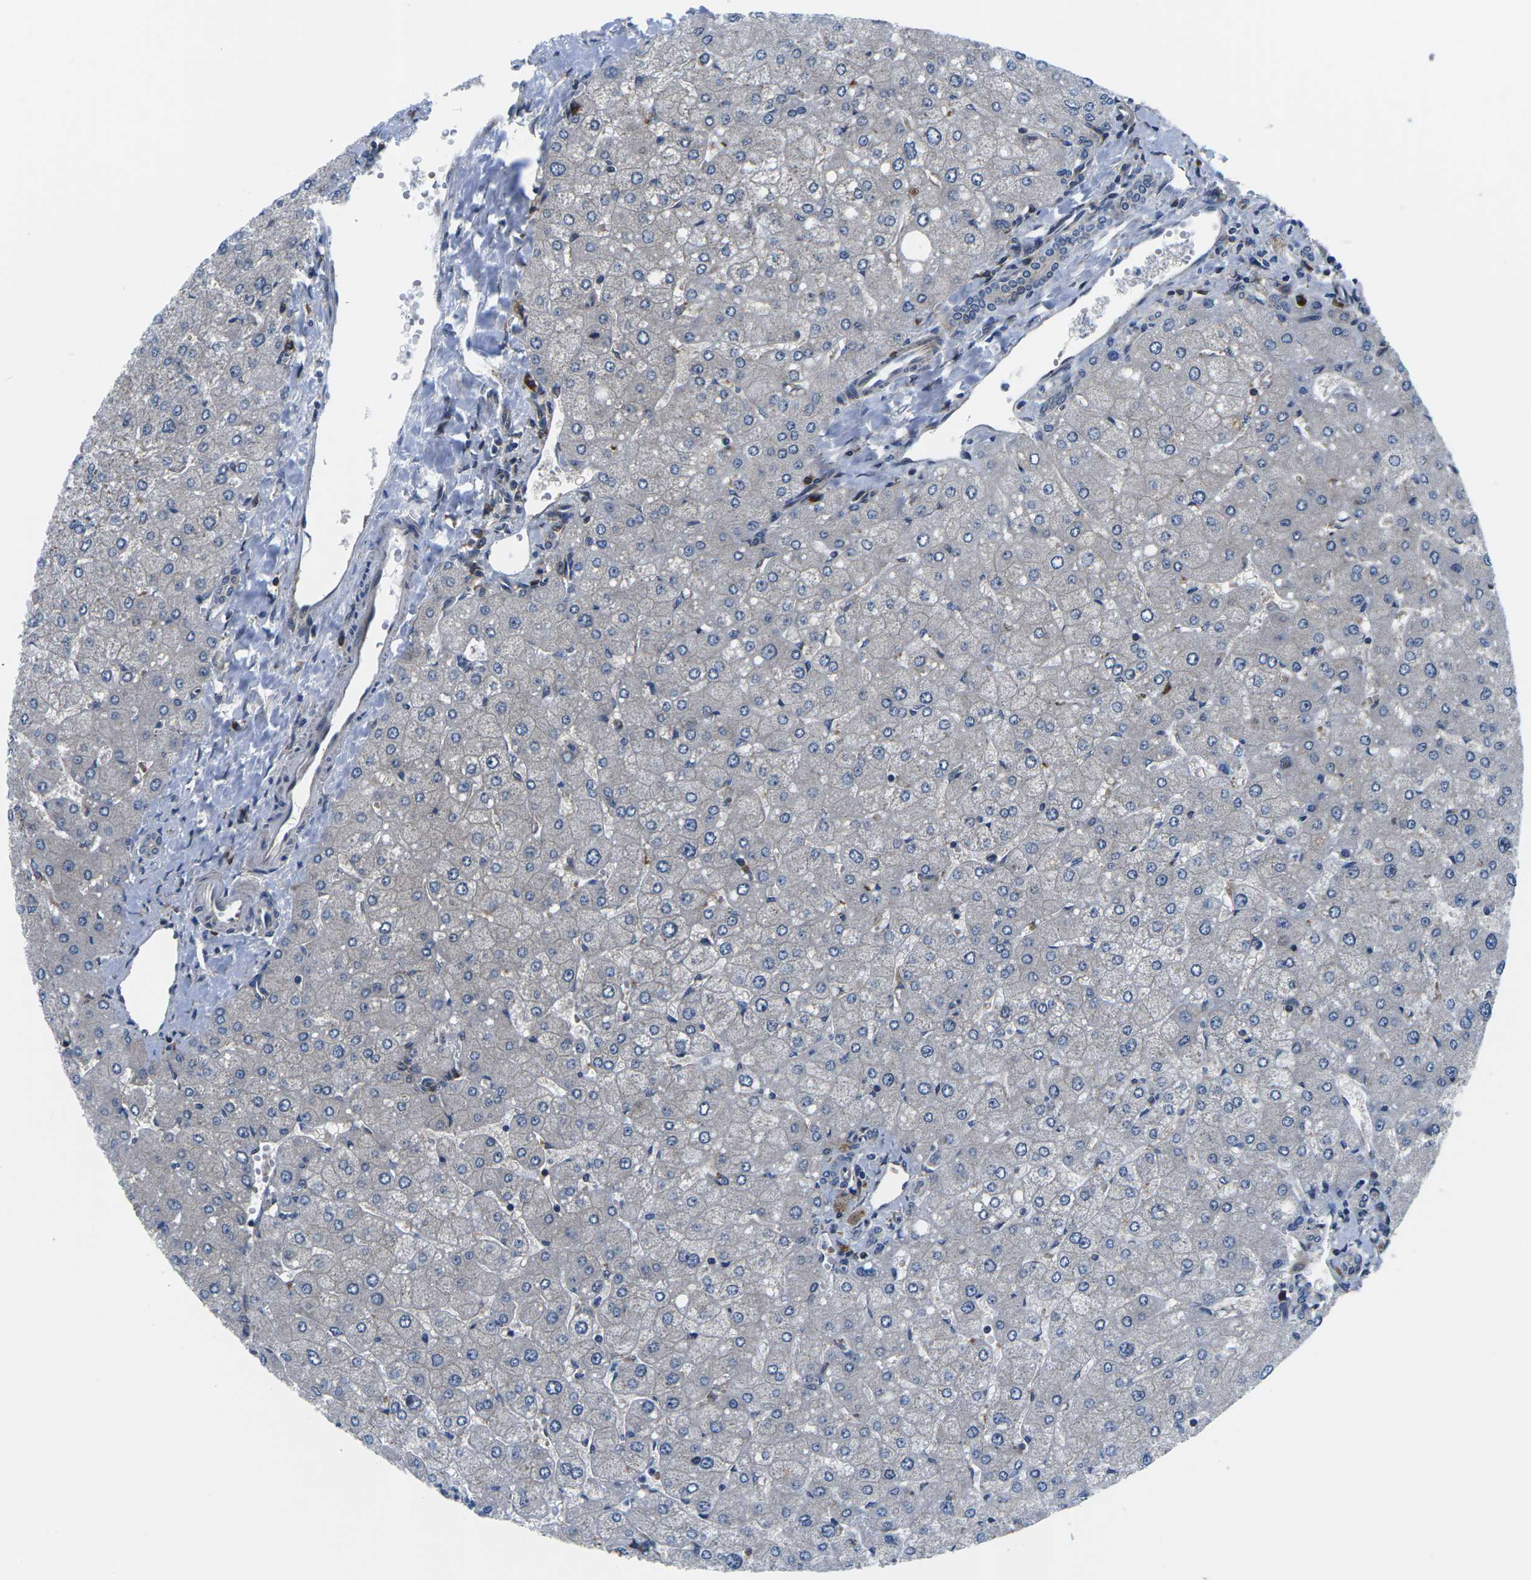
{"staining": {"intensity": "weak", "quantity": "<25%", "location": "cytoplasmic/membranous"}, "tissue": "liver", "cell_type": "Cholangiocytes", "image_type": "normal", "snomed": [{"axis": "morphology", "description": "Normal tissue, NOS"}, {"axis": "topography", "description": "Liver"}], "caption": "Liver stained for a protein using IHC shows no expression cholangiocytes.", "gene": "EIF4E", "patient": {"sex": "male", "age": 55}}